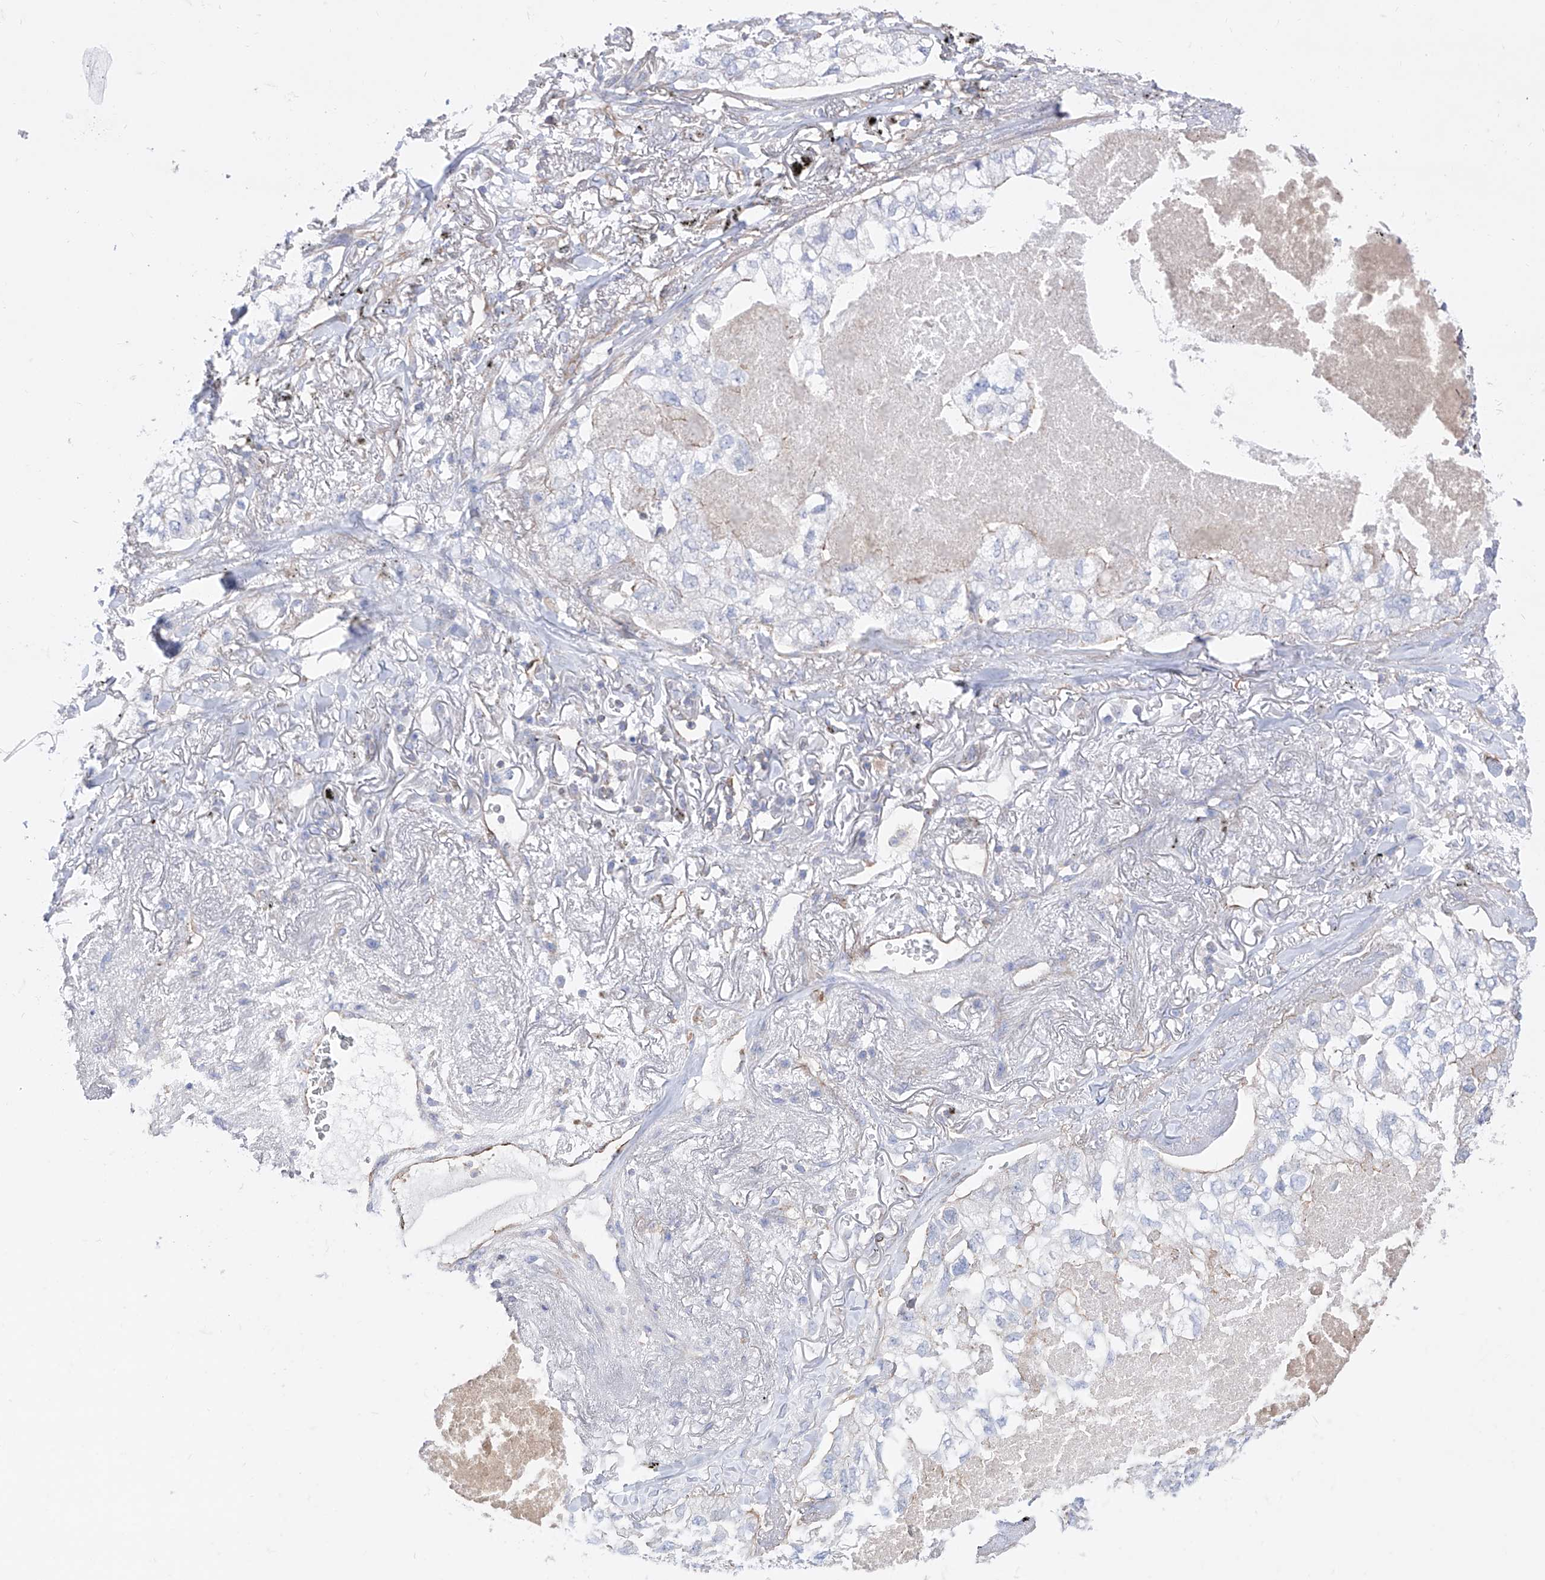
{"staining": {"intensity": "negative", "quantity": "none", "location": "none"}, "tissue": "lung cancer", "cell_type": "Tumor cells", "image_type": "cancer", "snomed": [{"axis": "morphology", "description": "Adenocarcinoma, NOS"}, {"axis": "topography", "description": "Lung"}], "caption": "The histopathology image reveals no staining of tumor cells in lung cancer (adenocarcinoma).", "gene": "C1orf74", "patient": {"sex": "male", "age": 65}}